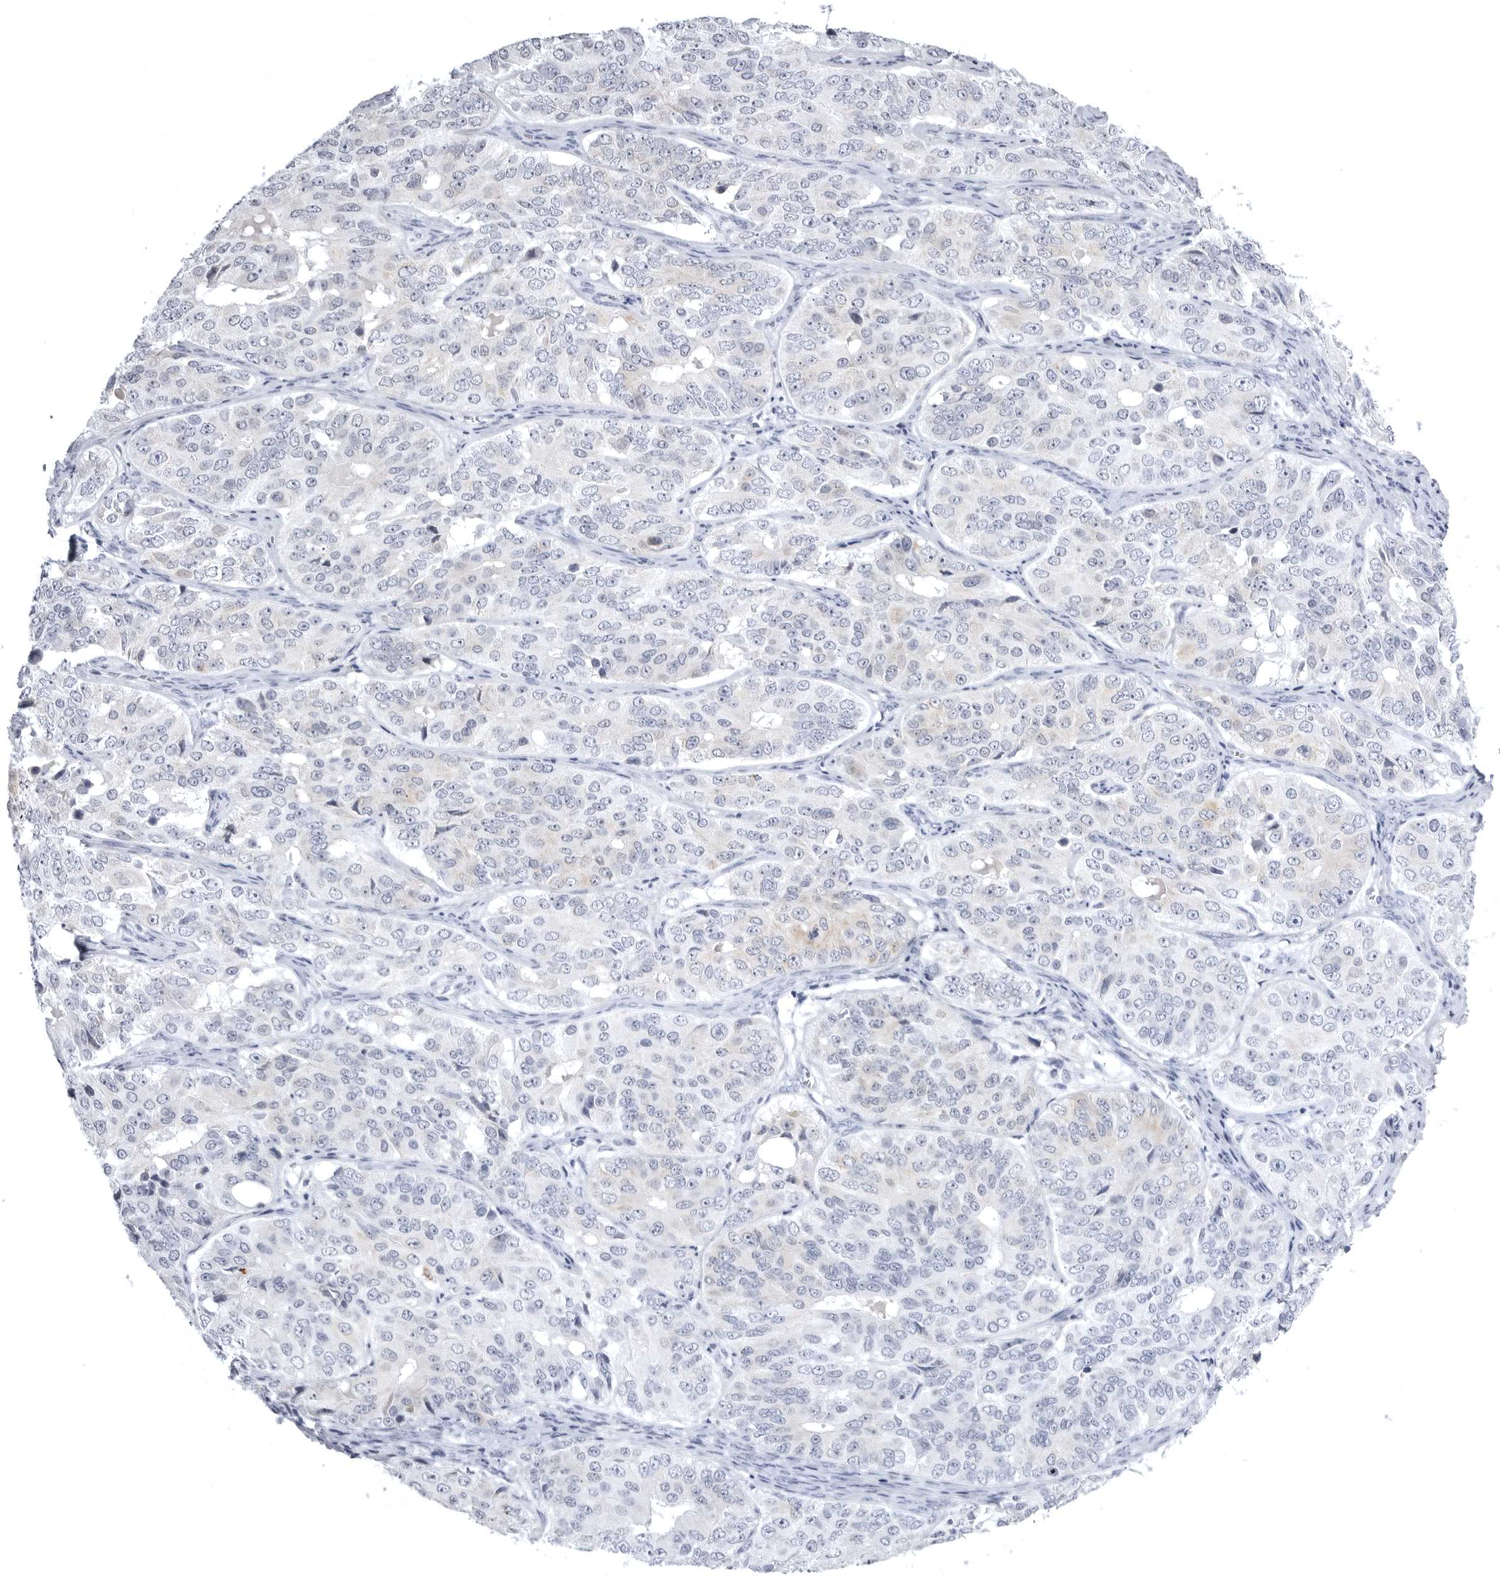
{"staining": {"intensity": "negative", "quantity": "none", "location": "none"}, "tissue": "ovarian cancer", "cell_type": "Tumor cells", "image_type": "cancer", "snomed": [{"axis": "morphology", "description": "Carcinoma, endometroid"}, {"axis": "topography", "description": "Ovary"}], "caption": "There is no significant positivity in tumor cells of endometroid carcinoma (ovarian).", "gene": "TUFM", "patient": {"sex": "female", "age": 51}}